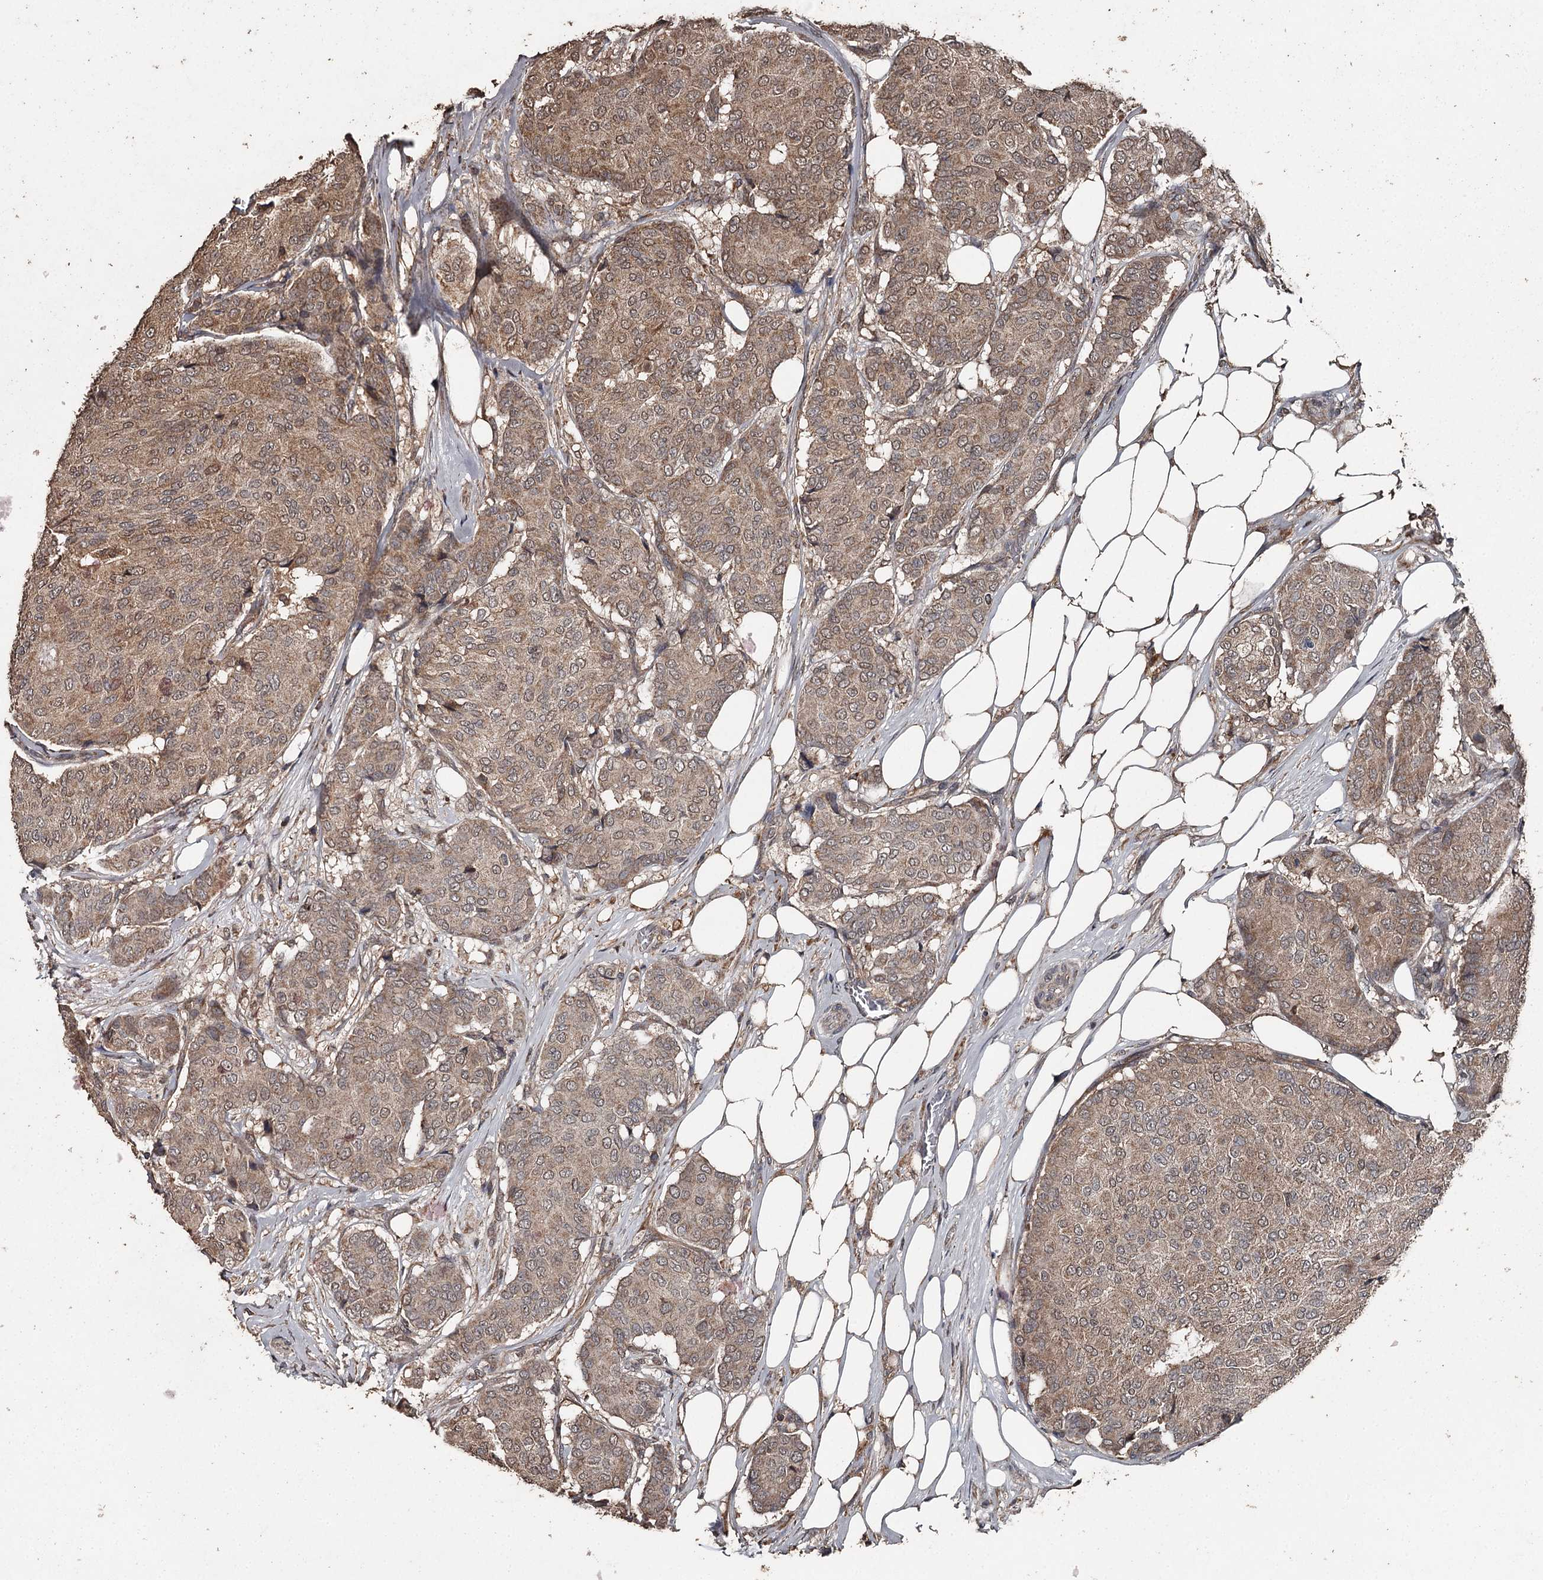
{"staining": {"intensity": "moderate", "quantity": ">75%", "location": "cytoplasmic/membranous,nuclear"}, "tissue": "breast cancer", "cell_type": "Tumor cells", "image_type": "cancer", "snomed": [{"axis": "morphology", "description": "Duct carcinoma"}, {"axis": "topography", "description": "Breast"}], "caption": "Immunohistochemical staining of human breast intraductal carcinoma shows medium levels of moderate cytoplasmic/membranous and nuclear protein positivity in approximately >75% of tumor cells.", "gene": "WIPI1", "patient": {"sex": "female", "age": 75}}